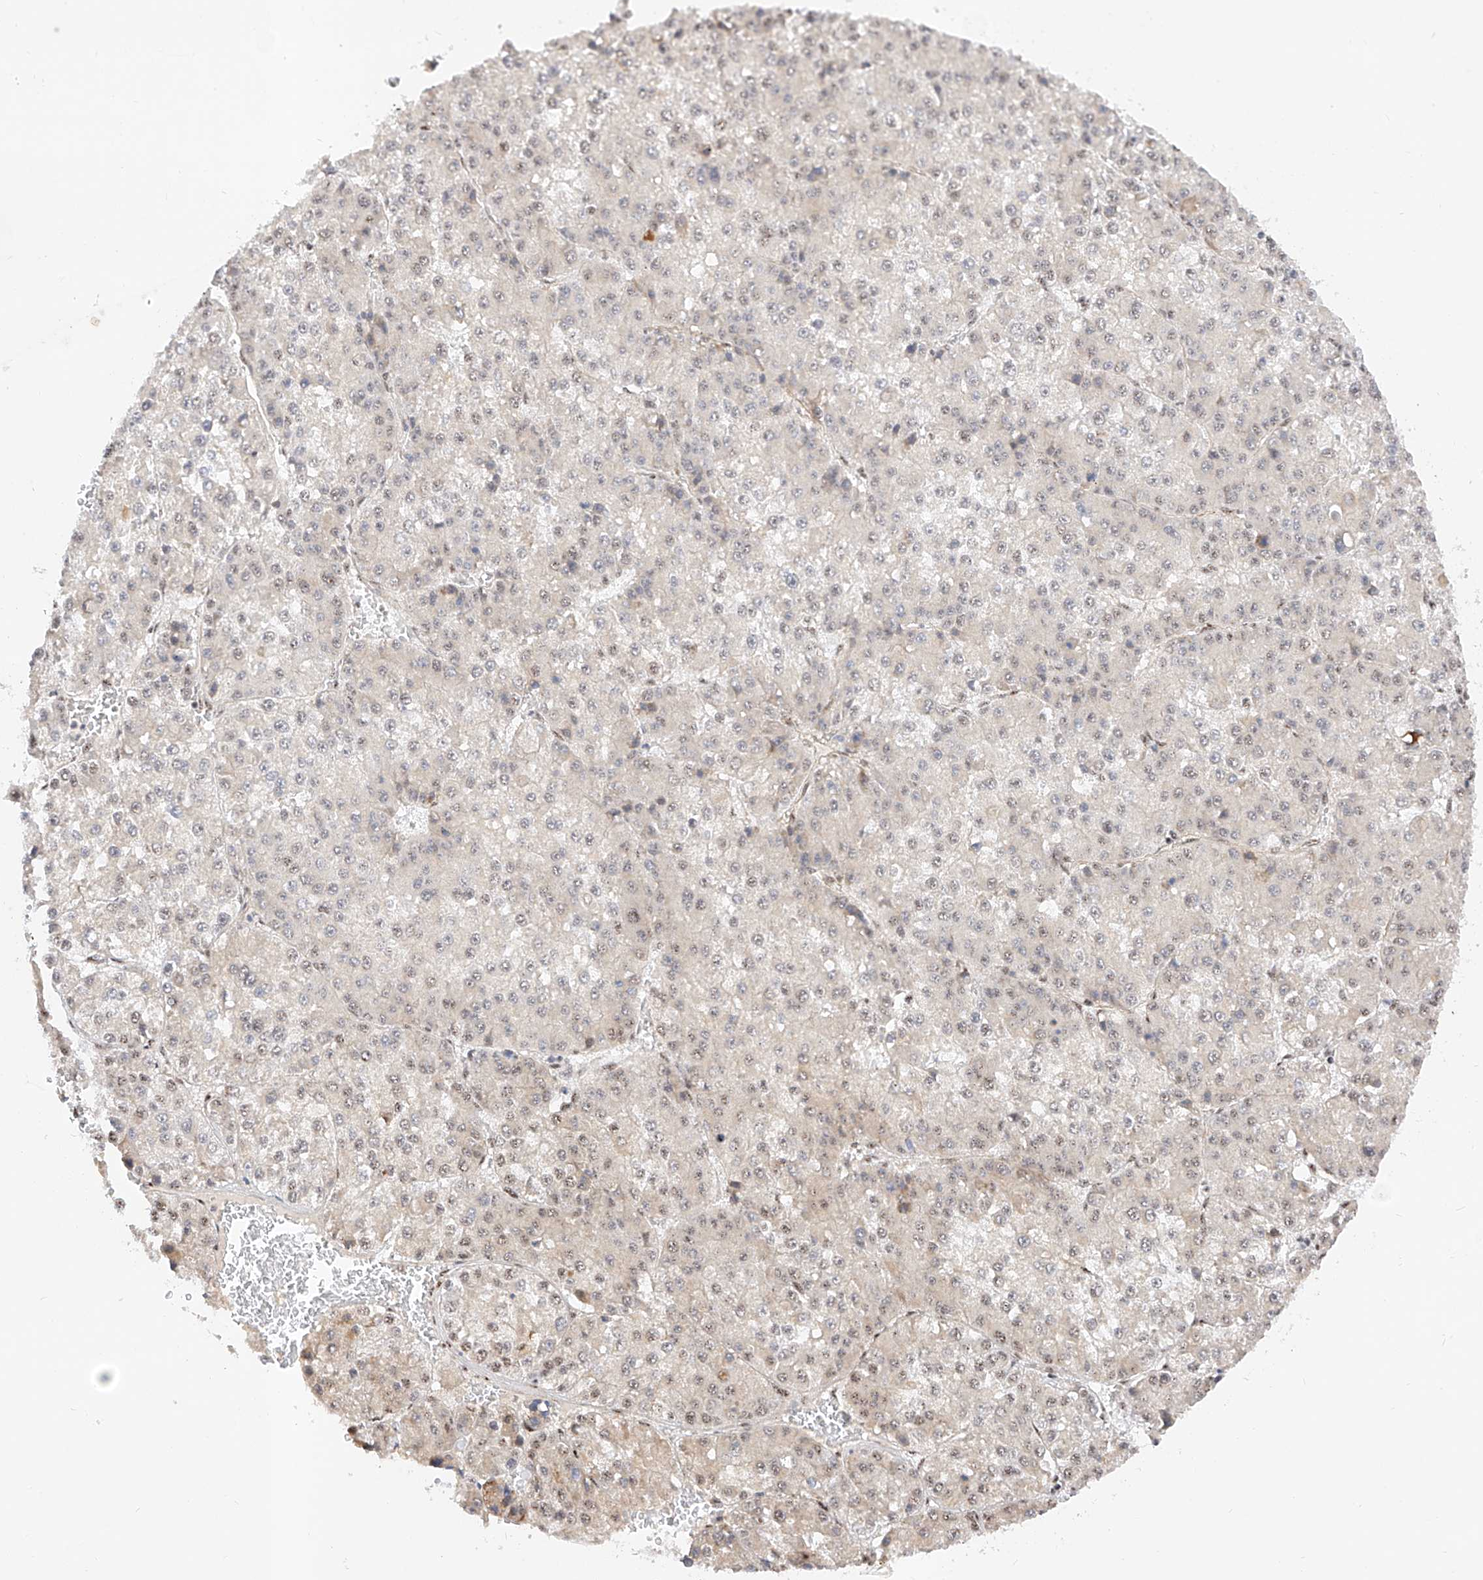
{"staining": {"intensity": "weak", "quantity": "25%-75%", "location": "nuclear"}, "tissue": "liver cancer", "cell_type": "Tumor cells", "image_type": "cancer", "snomed": [{"axis": "morphology", "description": "Carcinoma, Hepatocellular, NOS"}, {"axis": "topography", "description": "Liver"}], "caption": "A micrograph of human liver hepatocellular carcinoma stained for a protein demonstrates weak nuclear brown staining in tumor cells.", "gene": "ATXN7L2", "patient": {"sex": "female", "age": 73}}